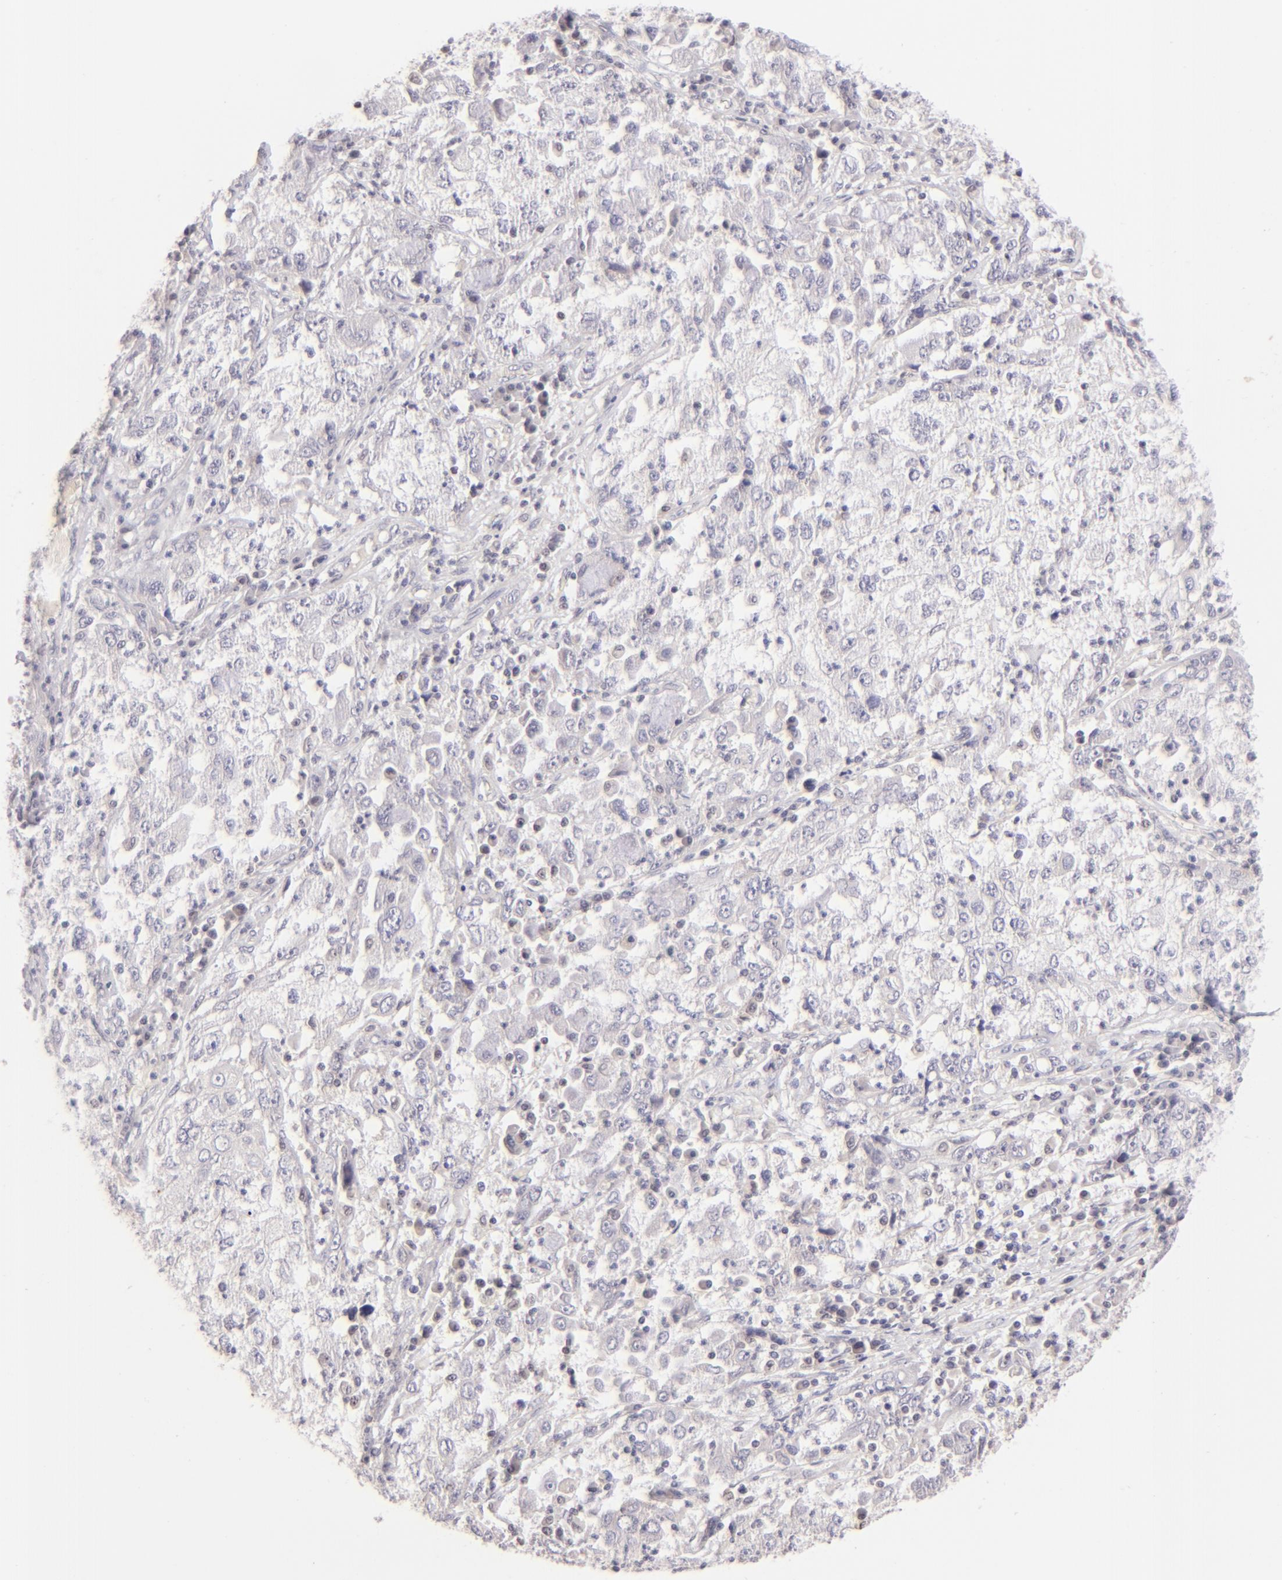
{"staining": {"intensity": "negative", "quantity": "none", "location": "none"}, "tissue": "cervical cancer", "cell_type": "Tumor cells", "image_type": "cancer", "snomed": [{"axis": "morphology", "description": "Squamous cell carcinoma, NOS"}, {"axis": "topography", "description": "Cervix"}], "caption": "Immunohistochemistry of cervical cancer (squamous cell carcinoma) exhibits no positivity in tumor cells.", "gene": "MAGEA1", "patient": {"sex": "female", "age": 36}}